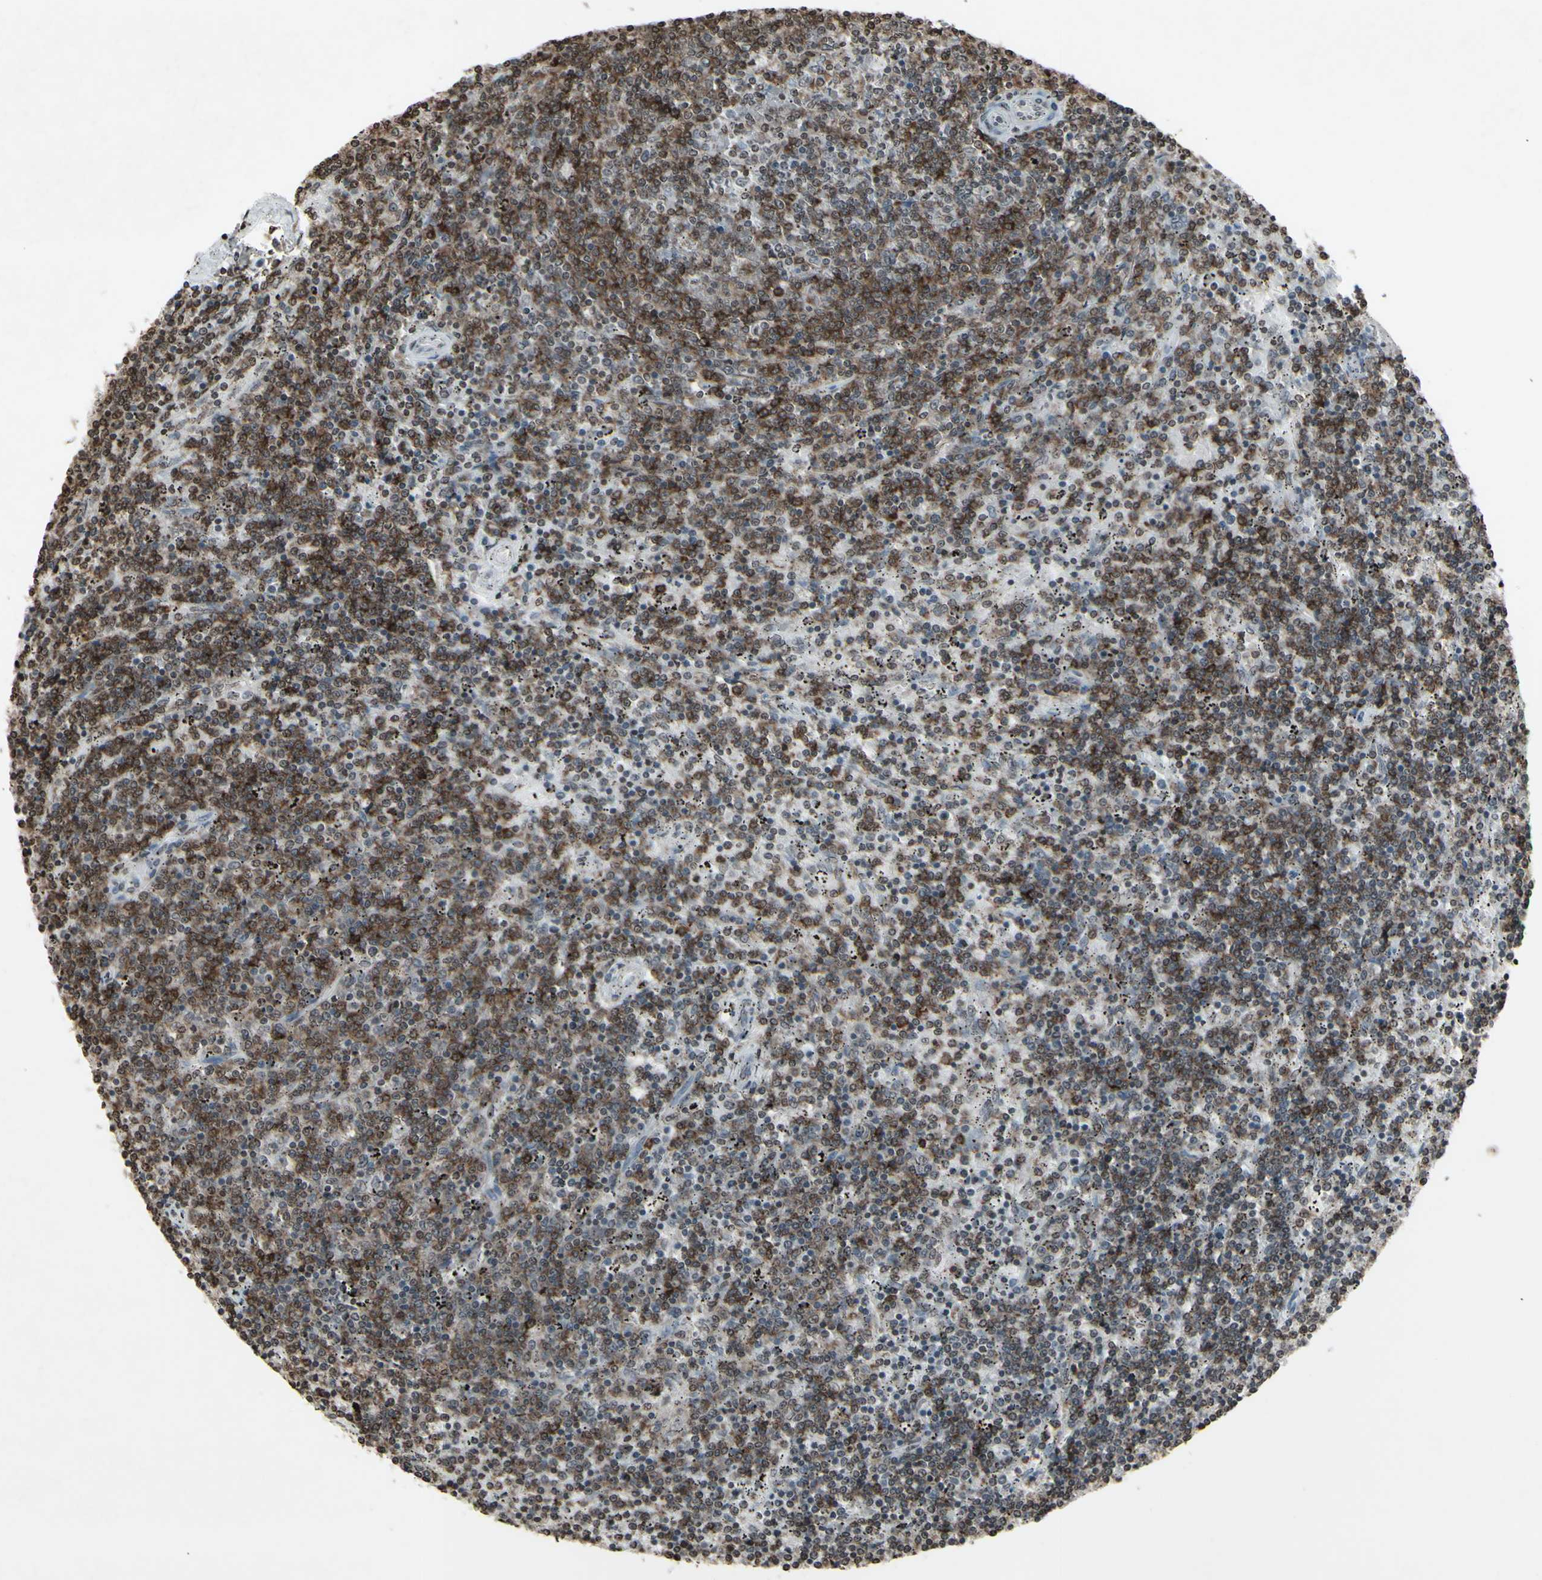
{"staining": {"intensity": "strong", "quantity": ">75%", "location": "cytoplasmic/membranous"}, "tissue": "lymphoma", "cell_type": "Tumor cells", "image_type": "cancer", "snomed": [{"axis": "morphology", "description": "Malignant lymphoma, non-Hodgkin's type, Low grade"}, {"axis": "topography", "description": "Spleen"}], "caption": "Immunohistochemistry (IHC) histopathology image of lymphoma stained for a protein (brown), which demonstrates high levels of strong cytoplasmic/membranous positivity in about >75% of tumor cells.", "gene": "CD79B", "patient": {"sex": "female", "age": 50}}